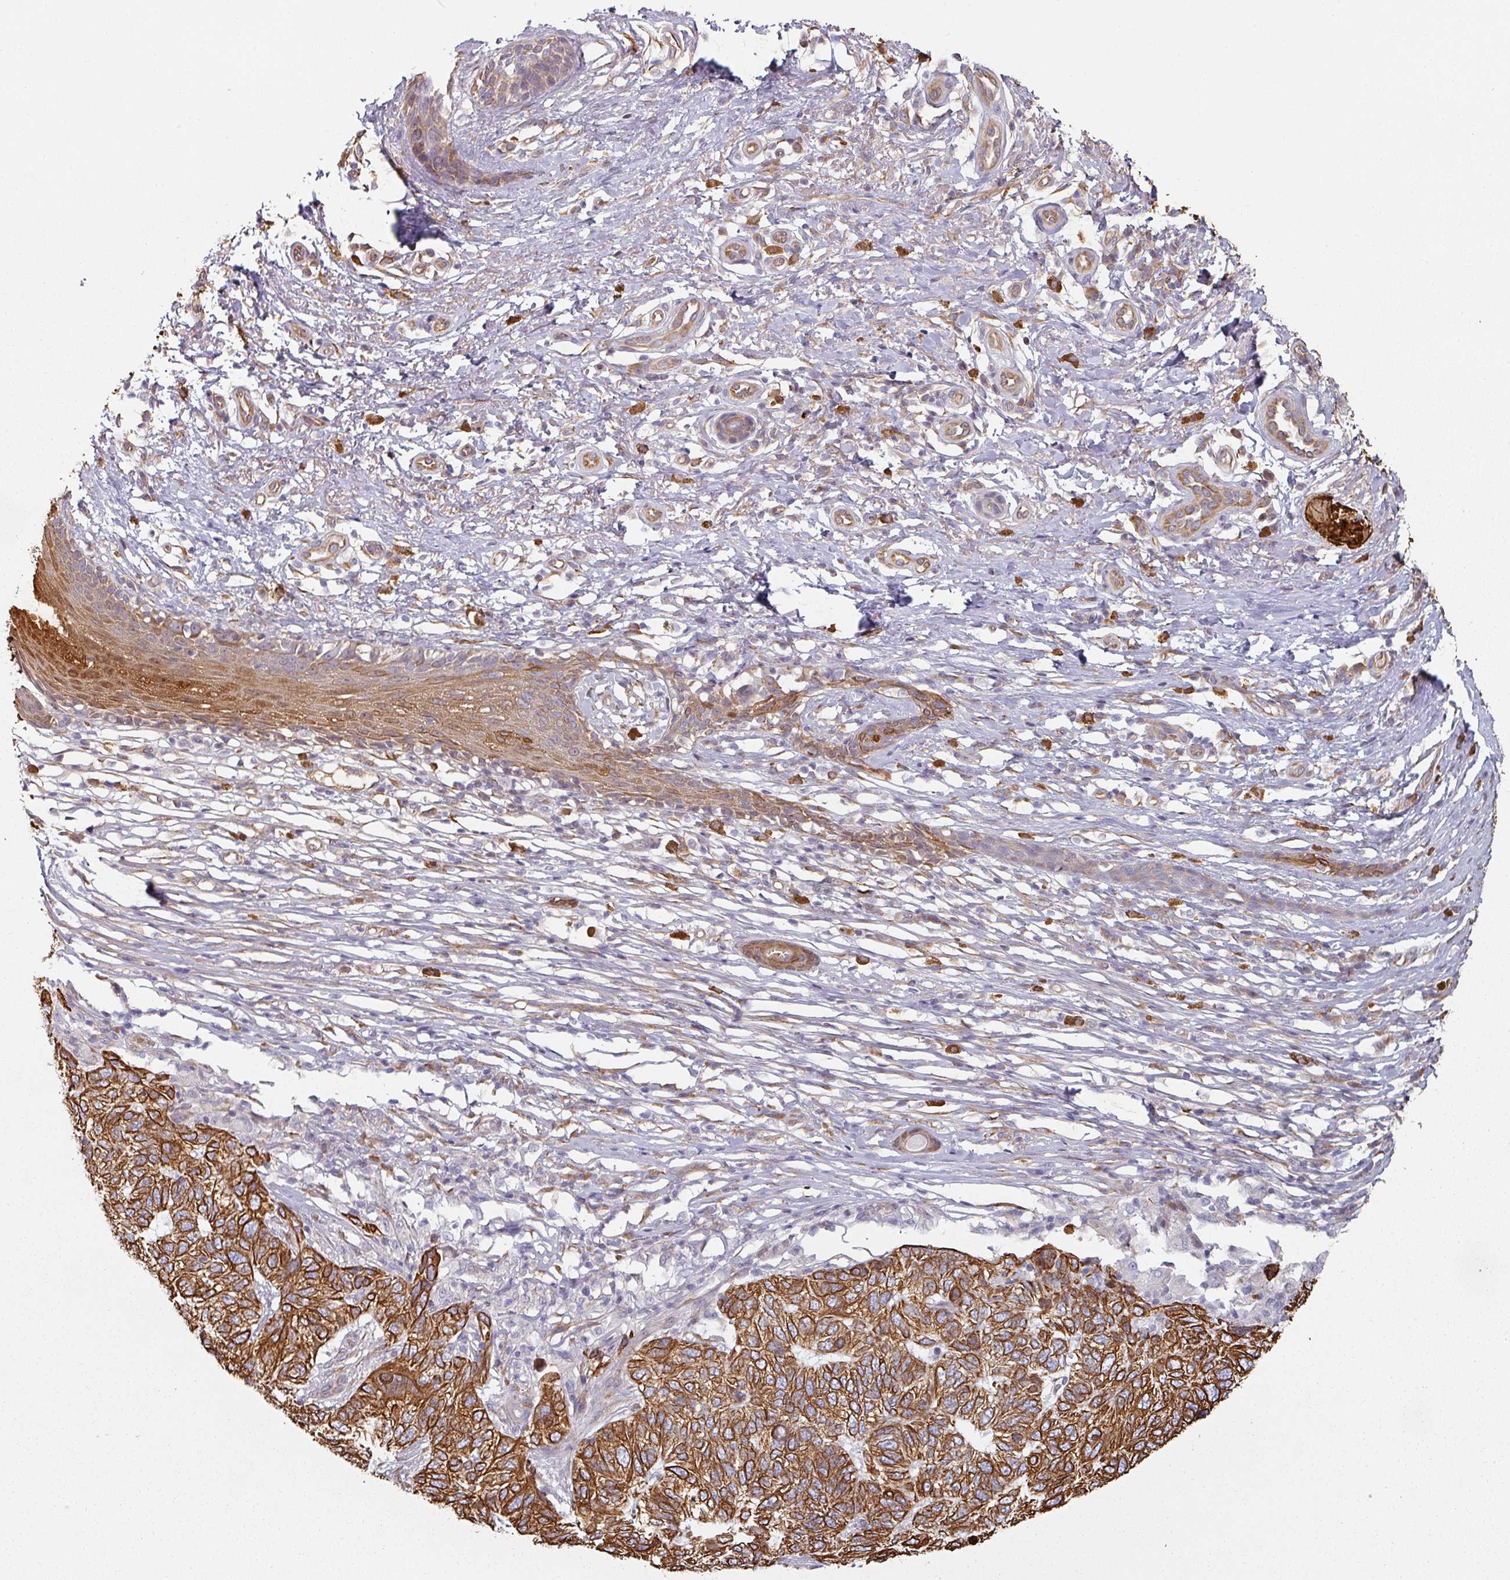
{"staining": {"intensity": "strong", "quantity": ">75%", "location": "cytoplasmic/membranous"}, "tissue": "skin cancer", "cell_type": "Tumor cells", "image_type": "cancer", "snomed": [{"axis": "morphology", "description": "Basal cell carcinoma"}, {"axis": "topography", "description": "Skin"}], "caption": "This histopathology image exhibits skin basal cell carcinoma stained with immunohistochemistry to label a protein in brown. The cytoplasmic/membranous of tumor cells show strong positivity for the protein. Nuclei are counter-stained blue.", "gene": "CEP78", "patient": {"sex": "female", "age": 65}}